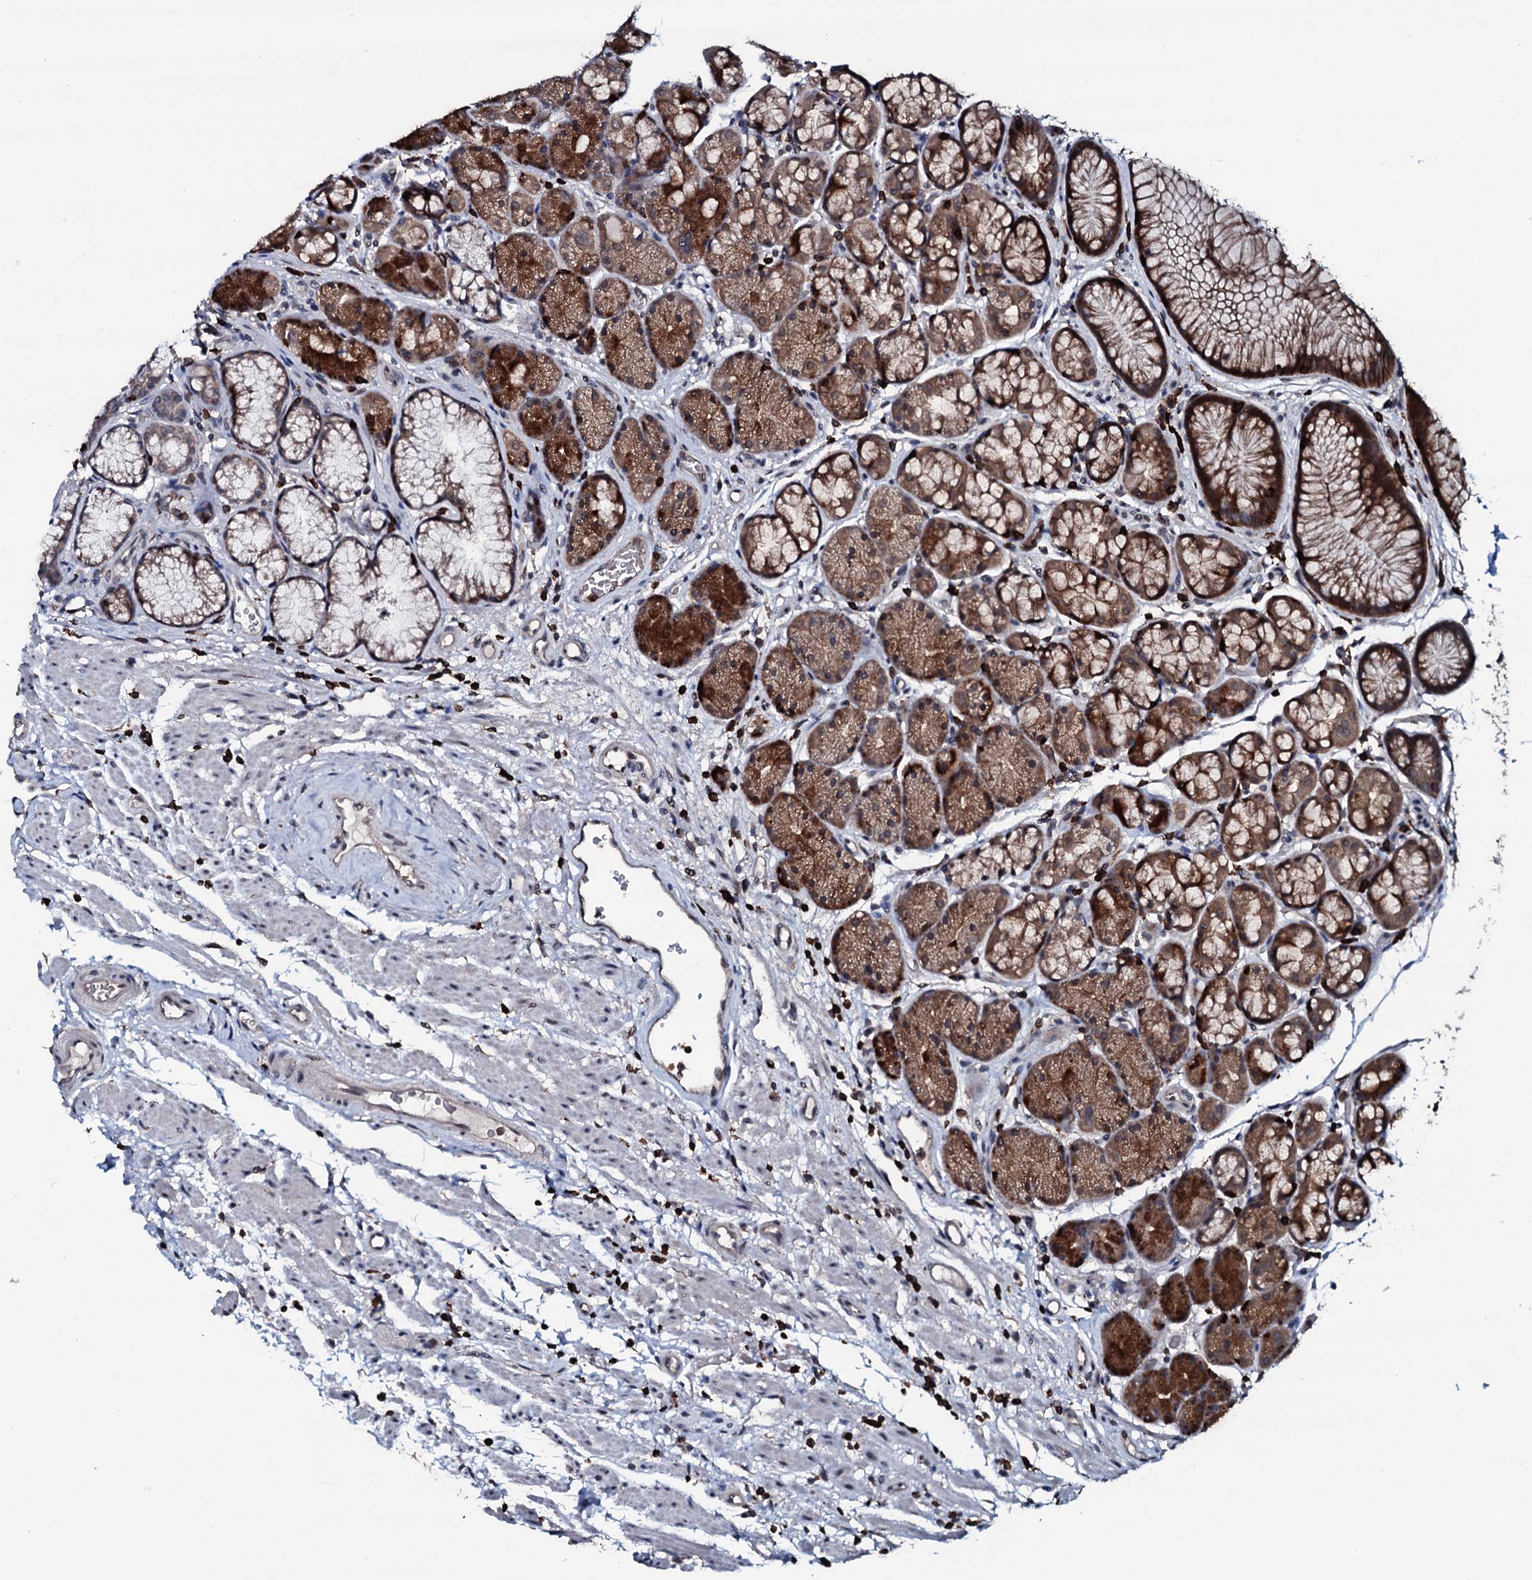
{"staining": {"intensity": "strong", "quantity": ">75%", "location": "cytoplasmic/membranous,nuclear"}, "tissue": "stomach", "cell_type": "Glandular cells", "image_type": "normal", "snomed": [{"axis": "morphology", "description": "Normal tissue, NOS"}, {"axis": "topography", "description": "Stomach"}], "caption": "High-magnification brightfield microscopy of benign stomach stained with DAB (3,3'-diaminobenzidine) (brown) and counterstained with hematoxylin (blue). glandular cells exhibit strong cytoplasmic/membranous,nuclear expression is appreciated in approximately>75% of cells.", "gene": "OGFOD2", "patient": {"sex": "male", "age": 63}}